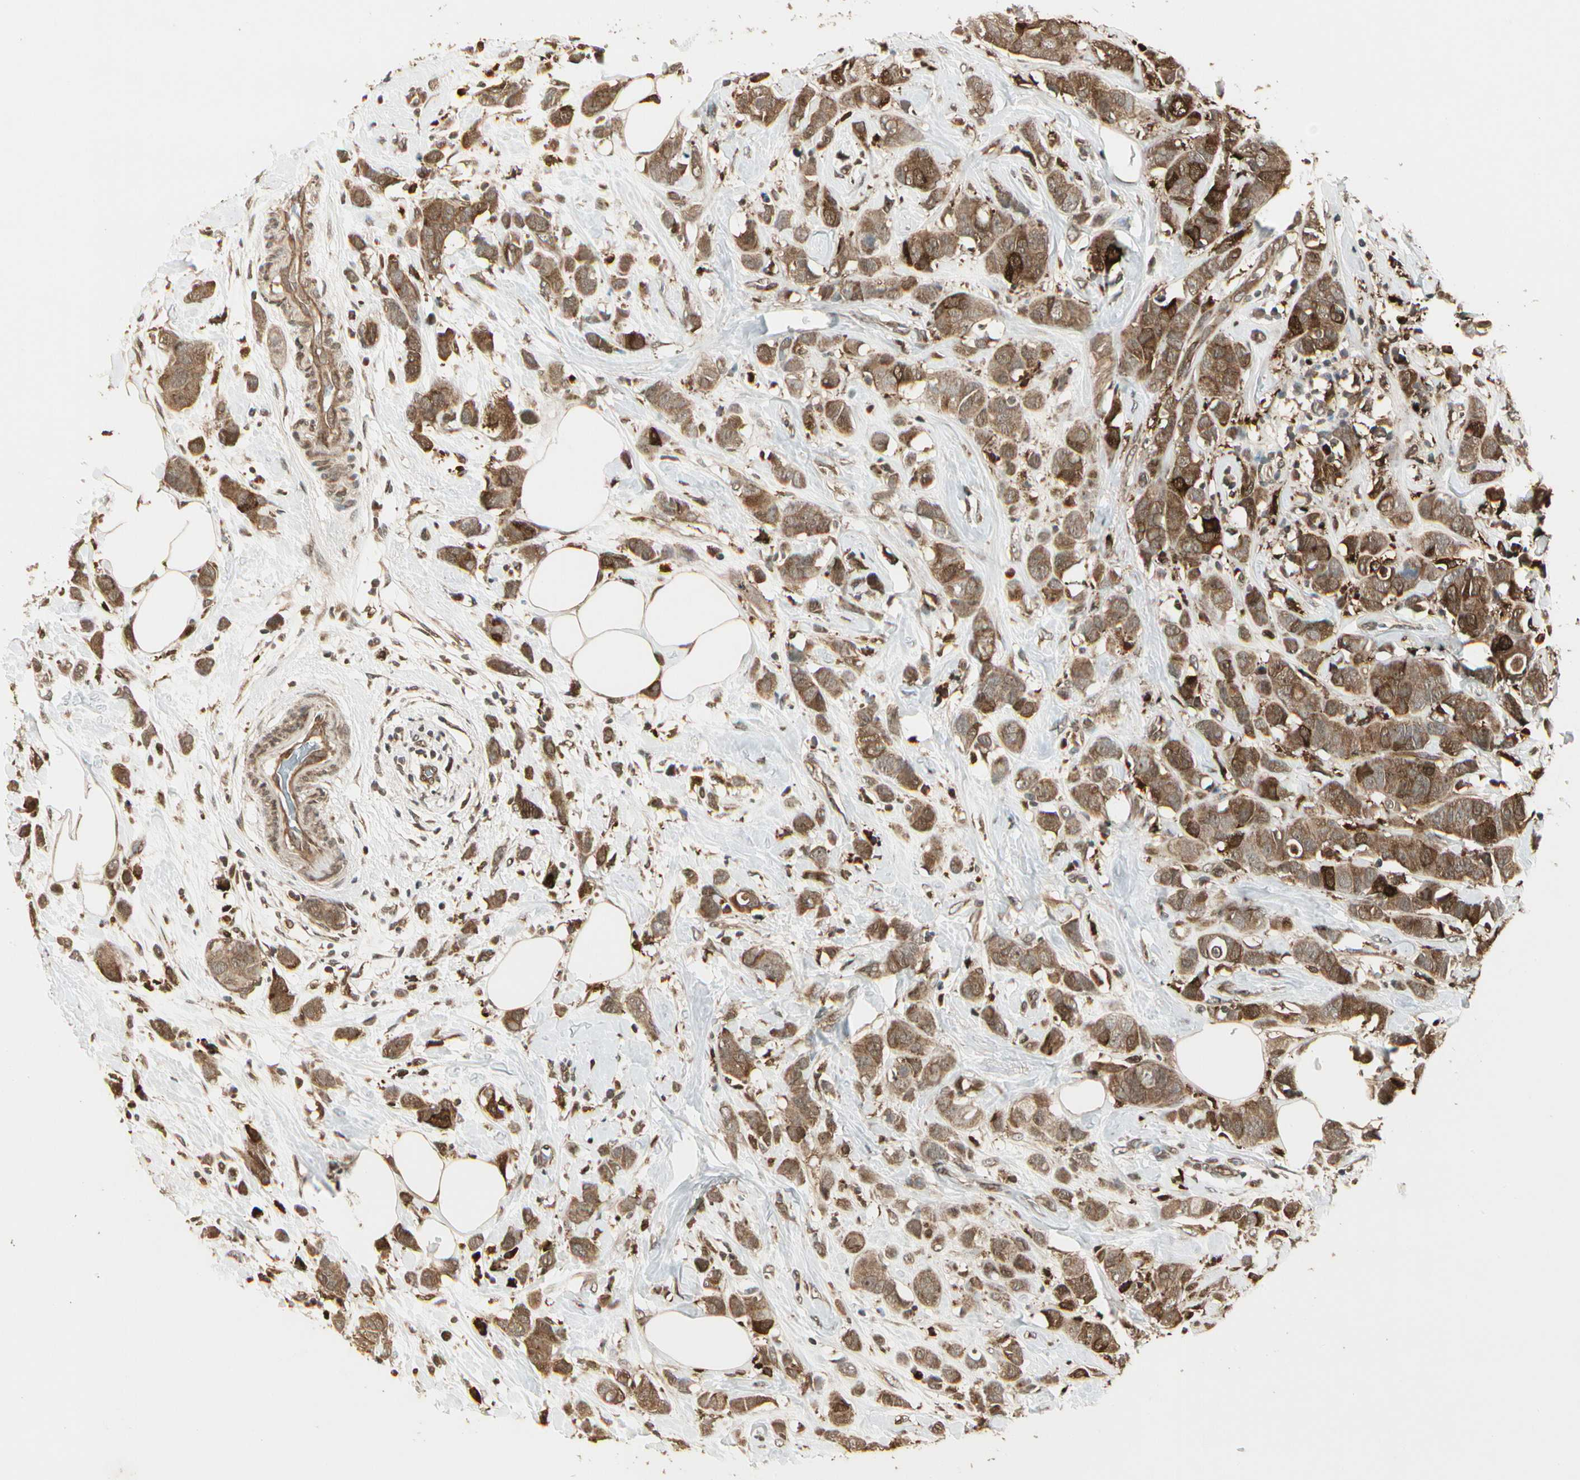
{"staining": {"intensity": "moderate", "quantity": ">75%", "location": "cytoplasmic/membranous"}, "tissue": "breast cancer", "cell_type": "Tumor cells", "image_type": "cancer", "snomed": [{"axis": "morphology", "description": "Normal tissue, NOS"}, {"axis": "morphology", "description": "Duct carcinoma"}, {"axis": "topography", "description": "Breast"}], "caption": "This photomicrograph exhibits intraductal carcinoma (breast) stained with immunohistochemistry (IHC) to label a protein in brown. The cytoplasmic/membranous of tumor cells show moderate positivity for the protein. Nuclei are counter-stained blue.", "gene": "GLUL", "patient": {"sex": "female", "age": 50}}